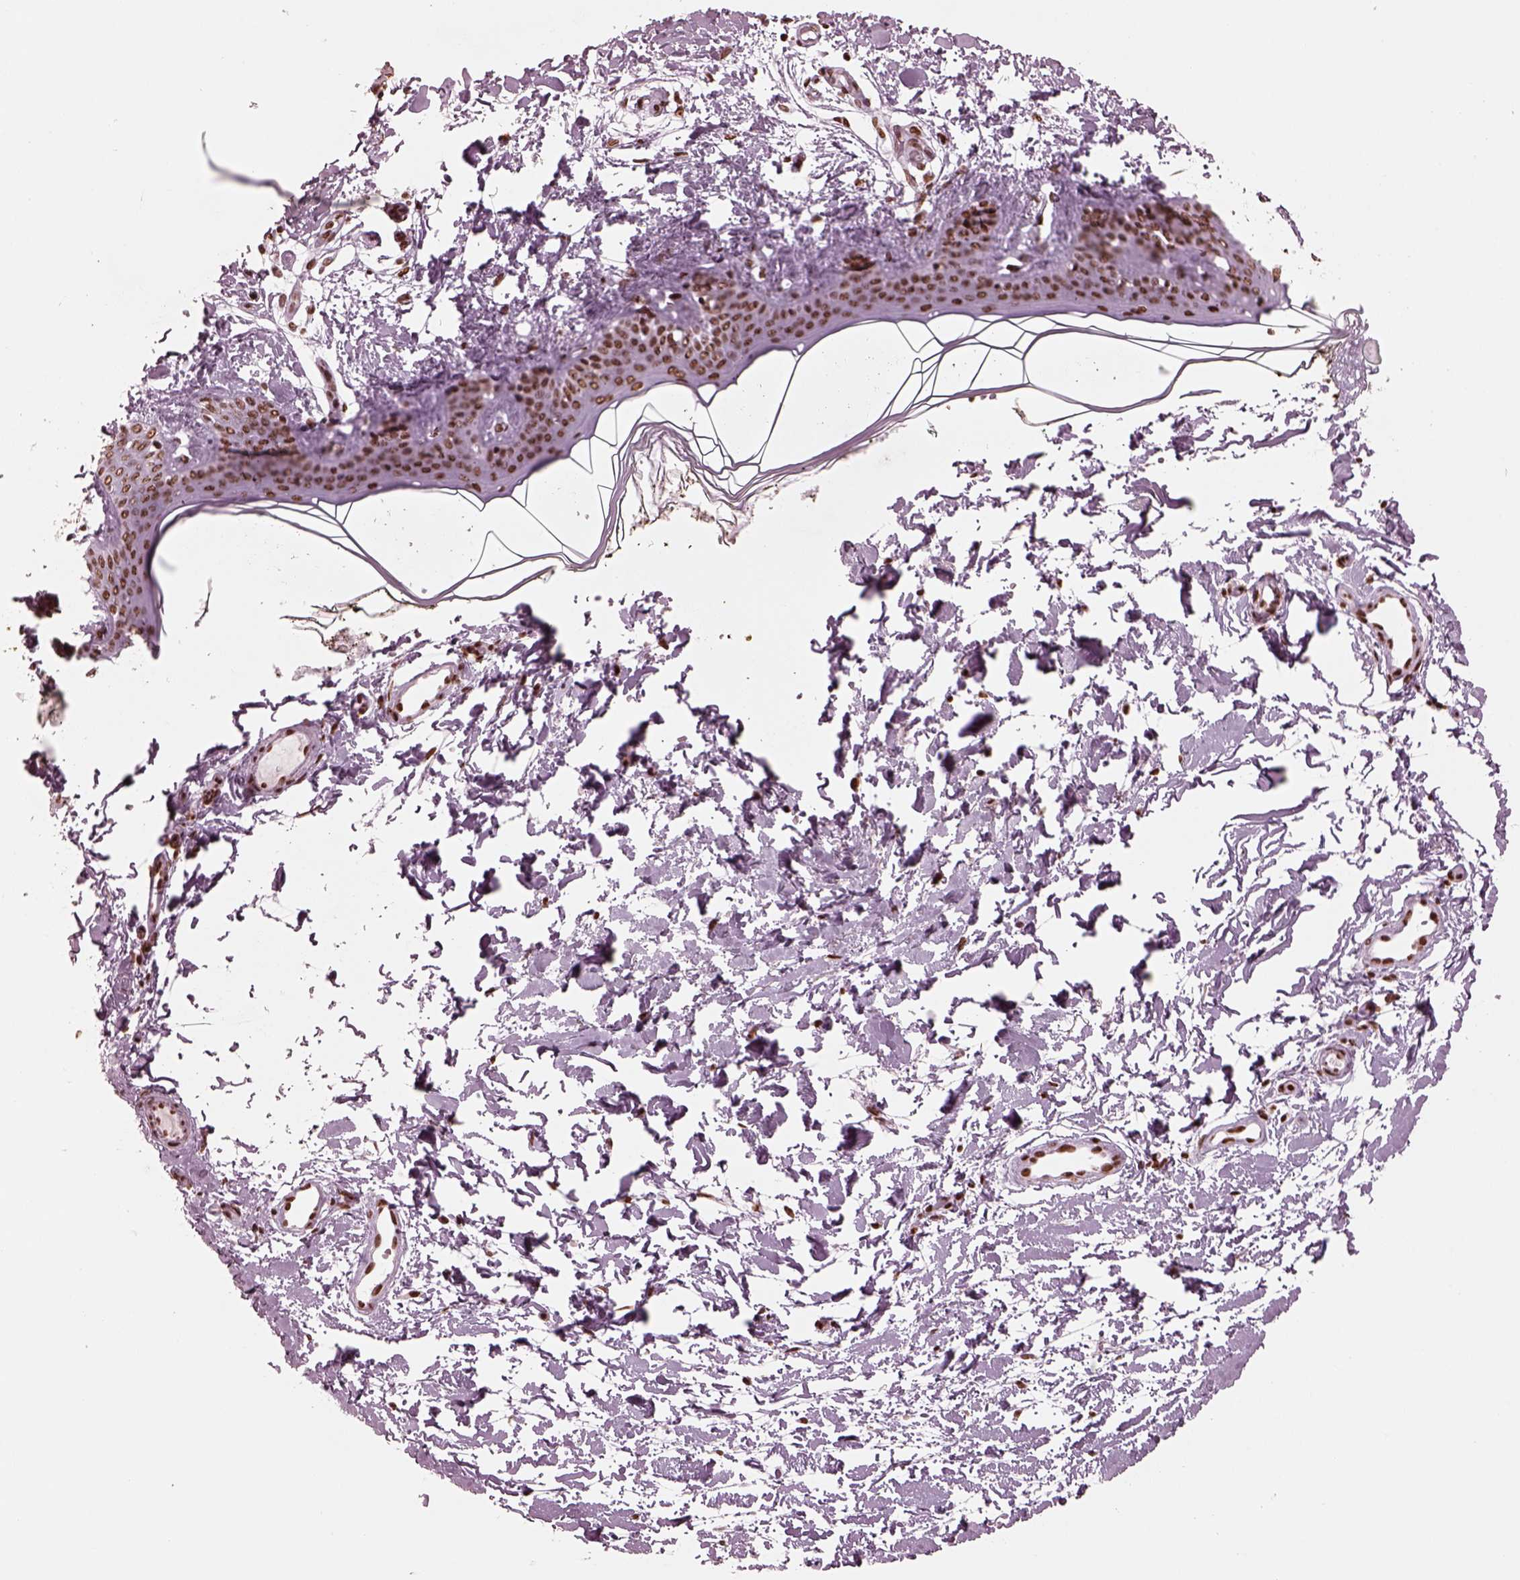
{"staining": {"intensity": "strong", "quantity": ">75%", "location": "nuclear"}, "tissue": "skin", "cell_type": "Fibroblasts", "image_type": "normal", "snomed": [{"axis": "morphology", "description": "Normal tissue, NOS"}, {"axis": "topography", "description": "Skin"}], "caption": "Immunohistochemistry (IHC) staining of normal skin, which shows high levels of strong nuclear staining in about >75% of fibroblasts indicating strong nuclear protein positivity. The staining was performed using DAB (3,3'-diaminobenzidine) (brown) for protein detection and nuclei were counterstained in hematoxylin (blue).", "gene": "CBFA2T3", "patient": {"sex": "female", "age": 34}}